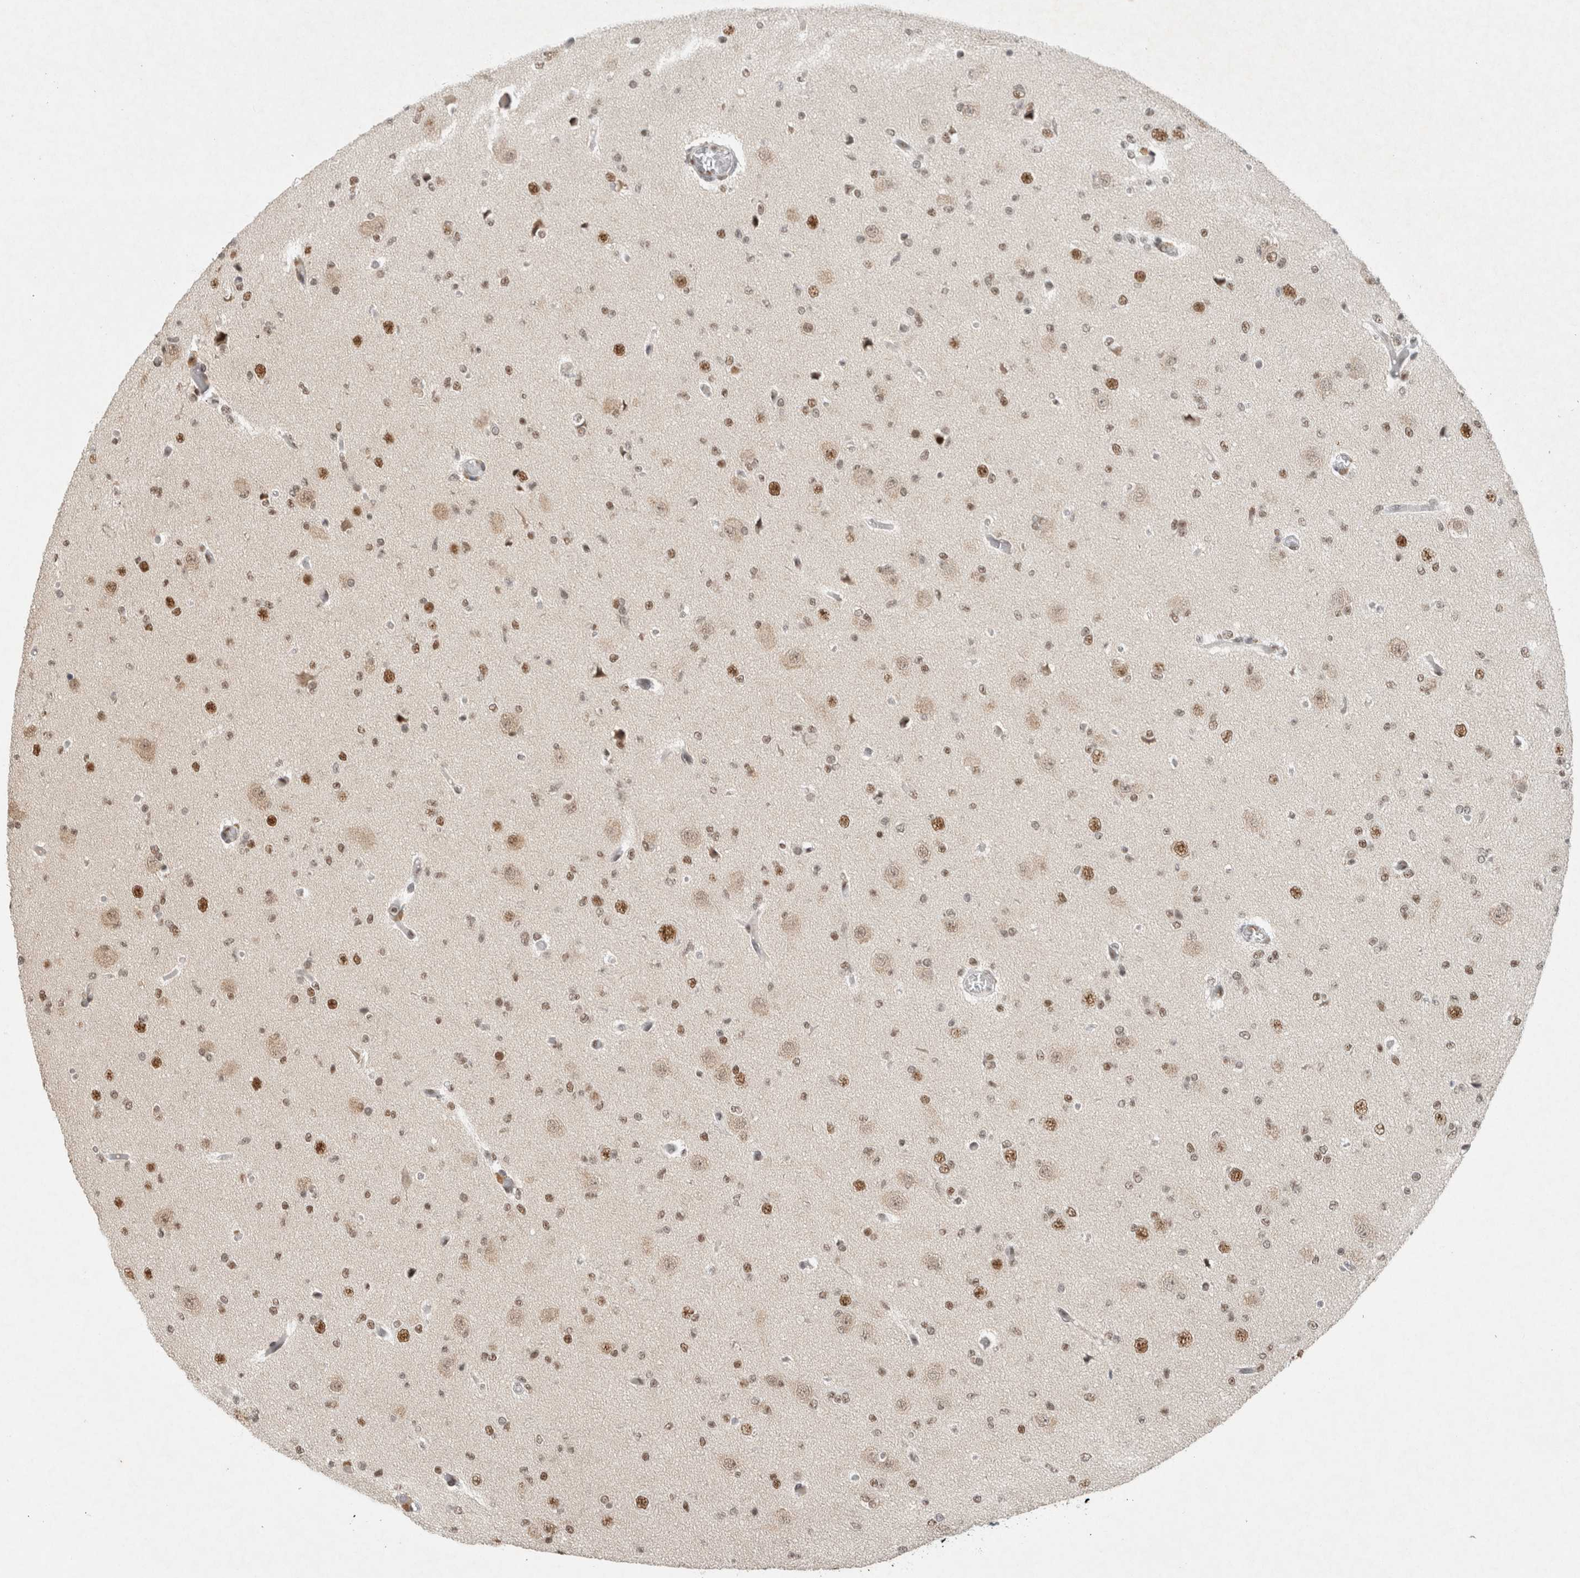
{"staining": {"intensity": "moderate", "quantity": ">75%", "location": "nuclear"}, "tissue": "glioma", "cell_type": "Tumor cells", "image_type": "cancer", "snomed": [{"axis": "morphology", "description": "Glioma, malignant, Low grade"}, {"axis": "topography", "description": "Brain"}], "caption": "Brown immunohistochemical staining in glioma exhibits moderate nuclear expression in approximately >75% of tumor cells. (DAB IHC with brightfield microscopy, high magnification).", "gene": "DDX42", "patient": {"sex": "female", "age": 22}}